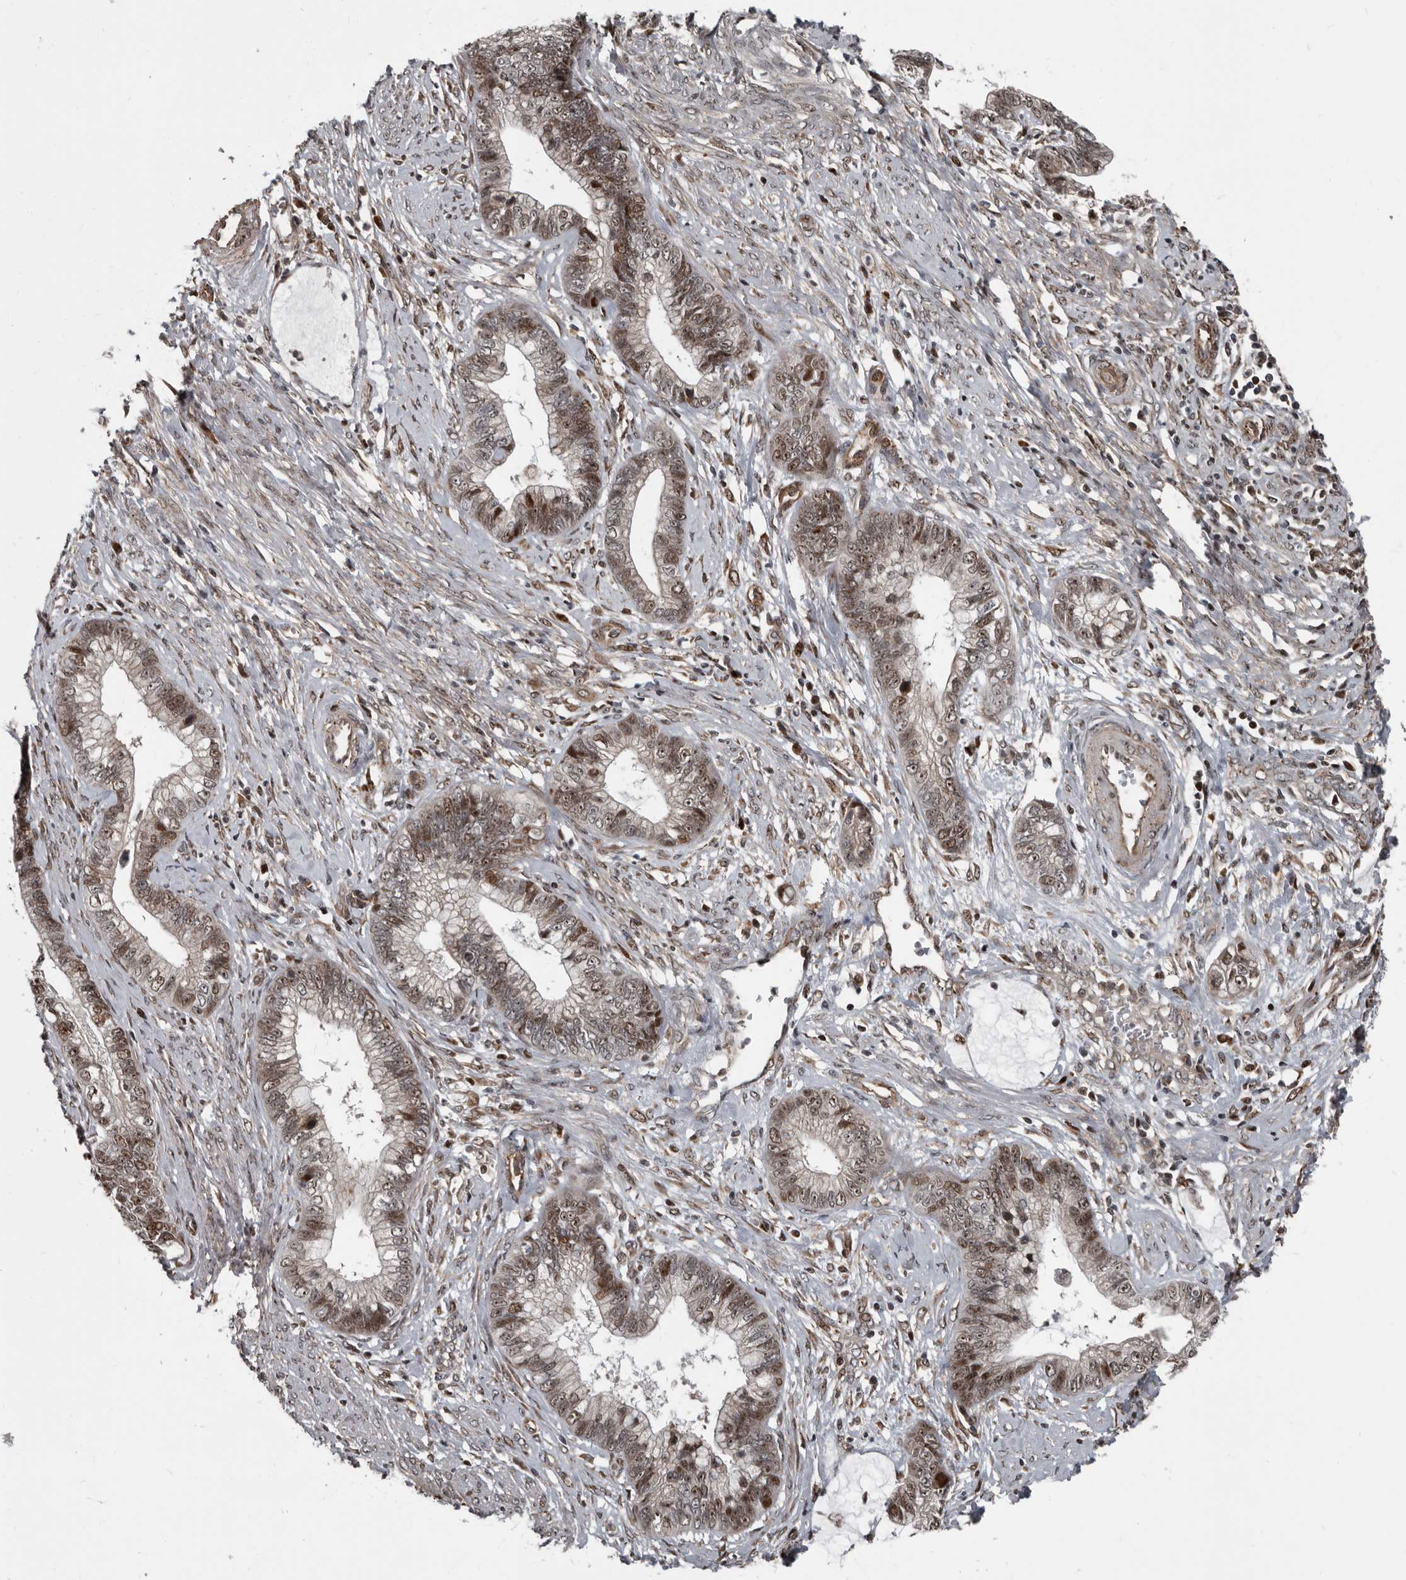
{"staining": {"intensity": "moderate", "quantity": ">75%", "location": "nuclear"}, "tissue": "cervical cancer", "cell_type": "Tumor cells", "image_type": "cancer", "snomed": [{"axis": "morphology", "description": "Adenocarcinoma, NOS"}, {"axis": "topography", "description": "Cervix"}], "caption": "Immunohistochemical staining of cervical cancer (adenocarcinoma) shows medium levels of moderate nuclear protein expression in approximately >75% of tumor cells.", "gene": "CHD1L", "patient": {"sex": "female", "age": 44}}